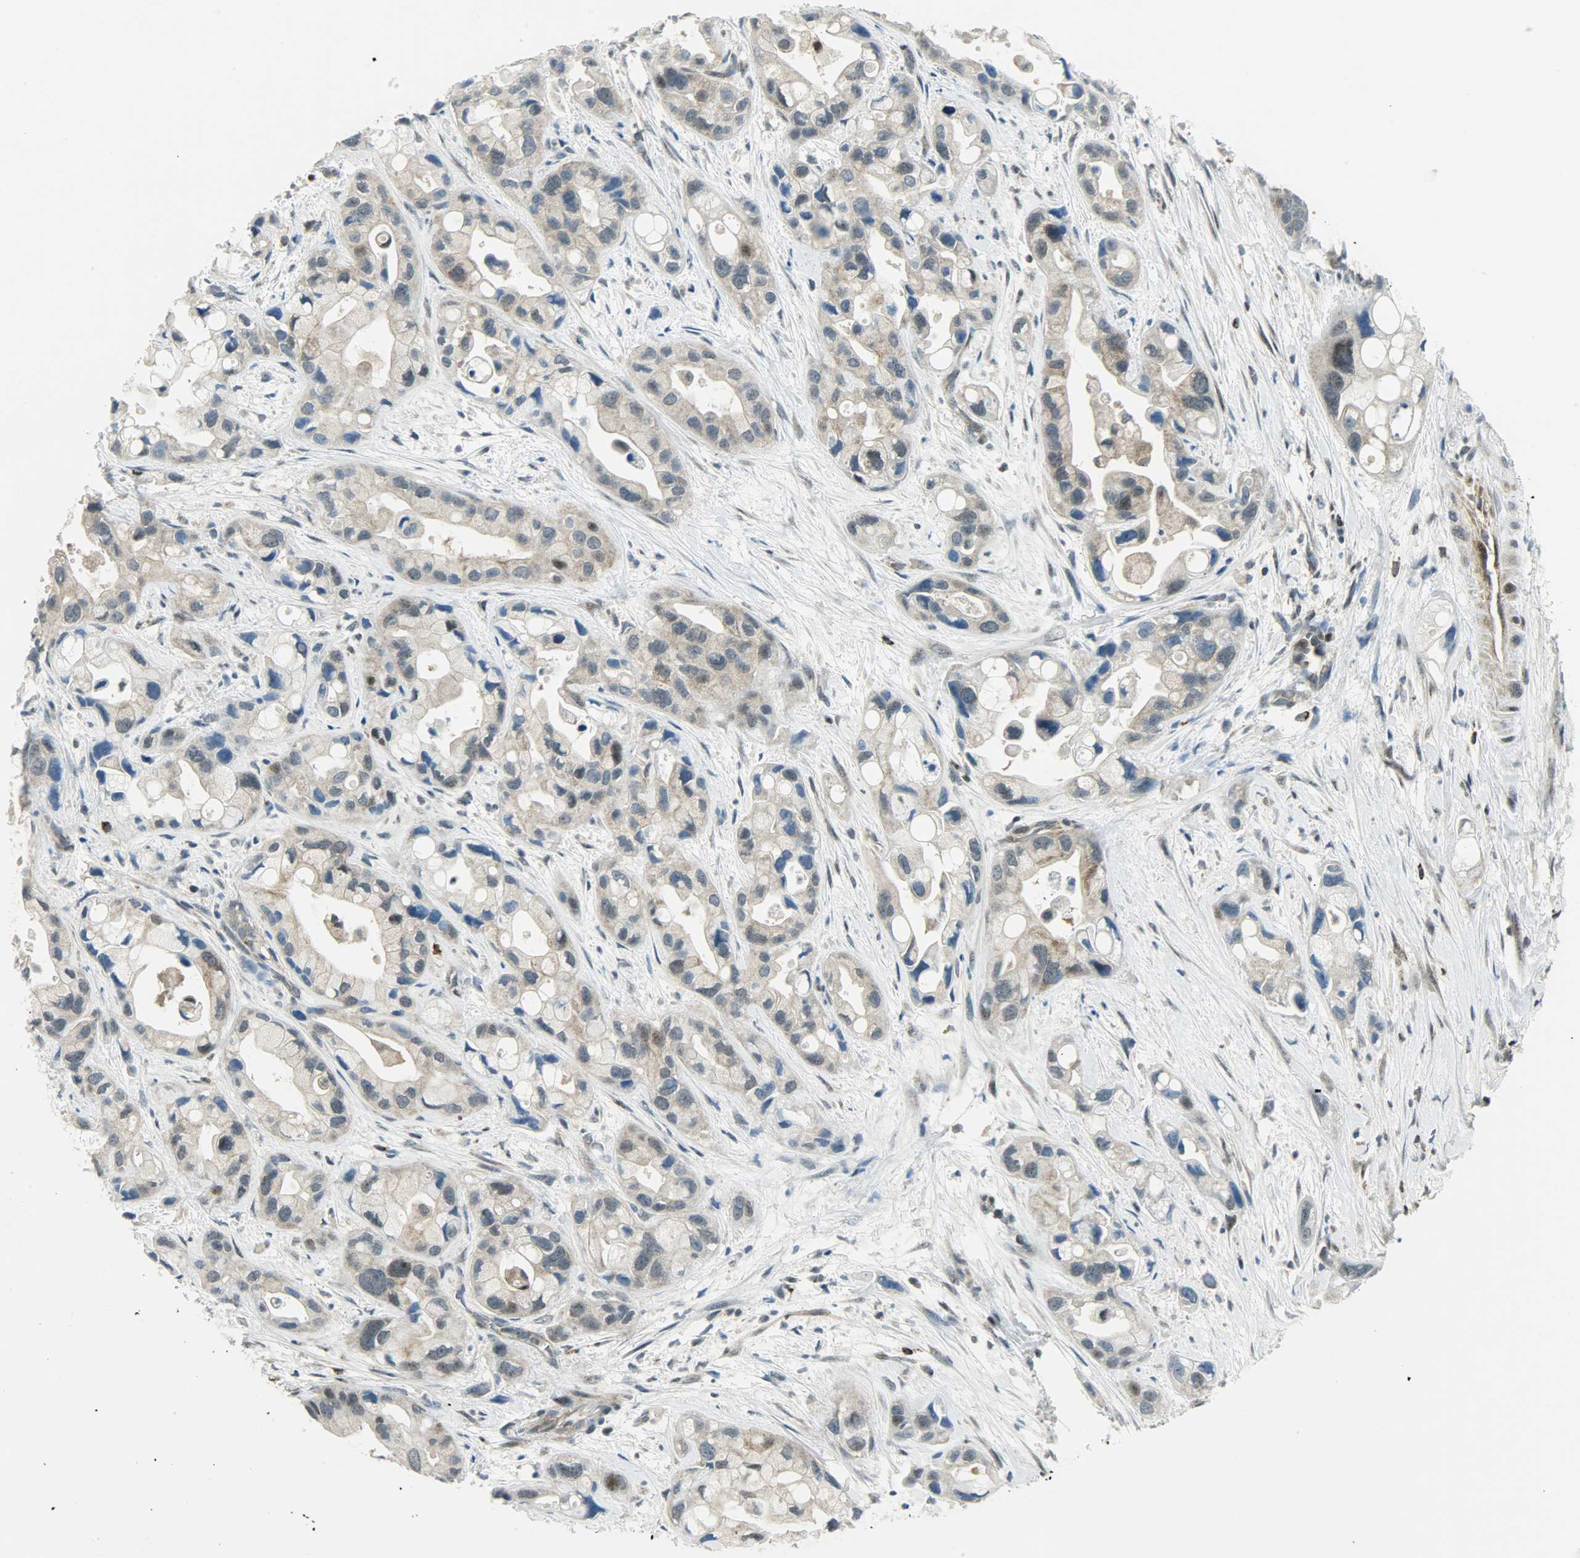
{"staining": {"intensity": "weak", "quantity": "25%-75%", "location": "cytoplasmic/membranous,nuclear"}, "tissue": "pancreatic cancer", "cell_type": "Tumor cells", "image_type": "cancer", "snomed": [{"axis": "morphology", "description": "Adenocarcinoma, NOS"}, {"axis": "topography", "description": "Pancreas"}], "caption": "Human pancreatic cancer (adenocarcinoma) stained with a brown dye displays weak cytoplasmic/membranous and nuclear positive staining in about 25%-75% of tumor cells.", "gene": "IL15", "patient": {"sex": "female", "age": 77}}